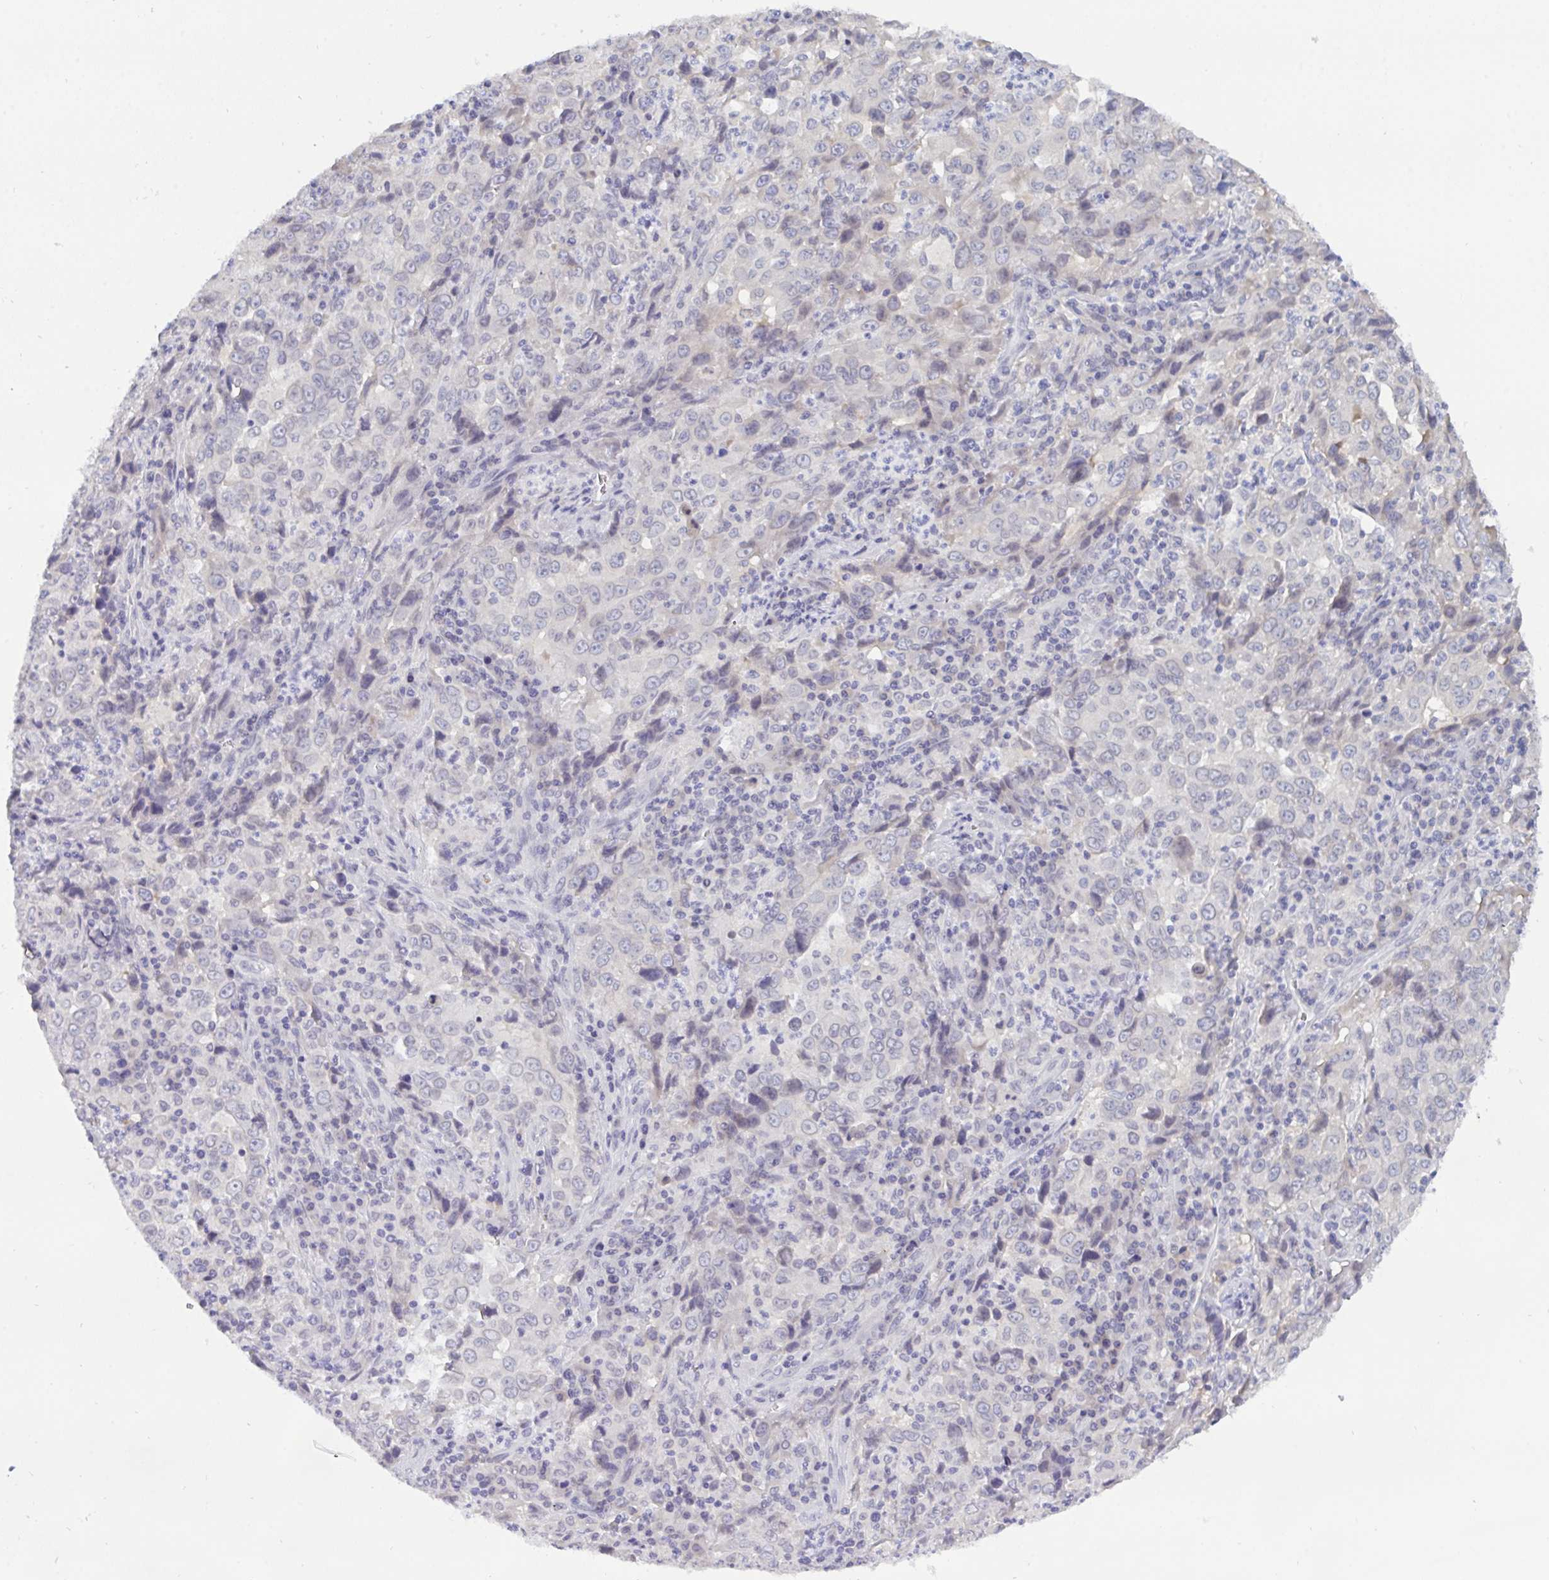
{"staining": {"intensity": "negative", "quantity": "none", "location": "none"}, "tissue": "lung cancer", "cell_type": "Tumor cells", "image_type": "cancer", "snomed": [{"axis": "morphology", "description": "Adenocarcinoma, NOS"}, {"axis": "topography", "description": "Lung"}], "caption": "Image shows no significant protein expression in tumor cells of lung adenocarcinoma.", "gene": "SERPINB13", "patient": {"sex": "male", "age": 67}}